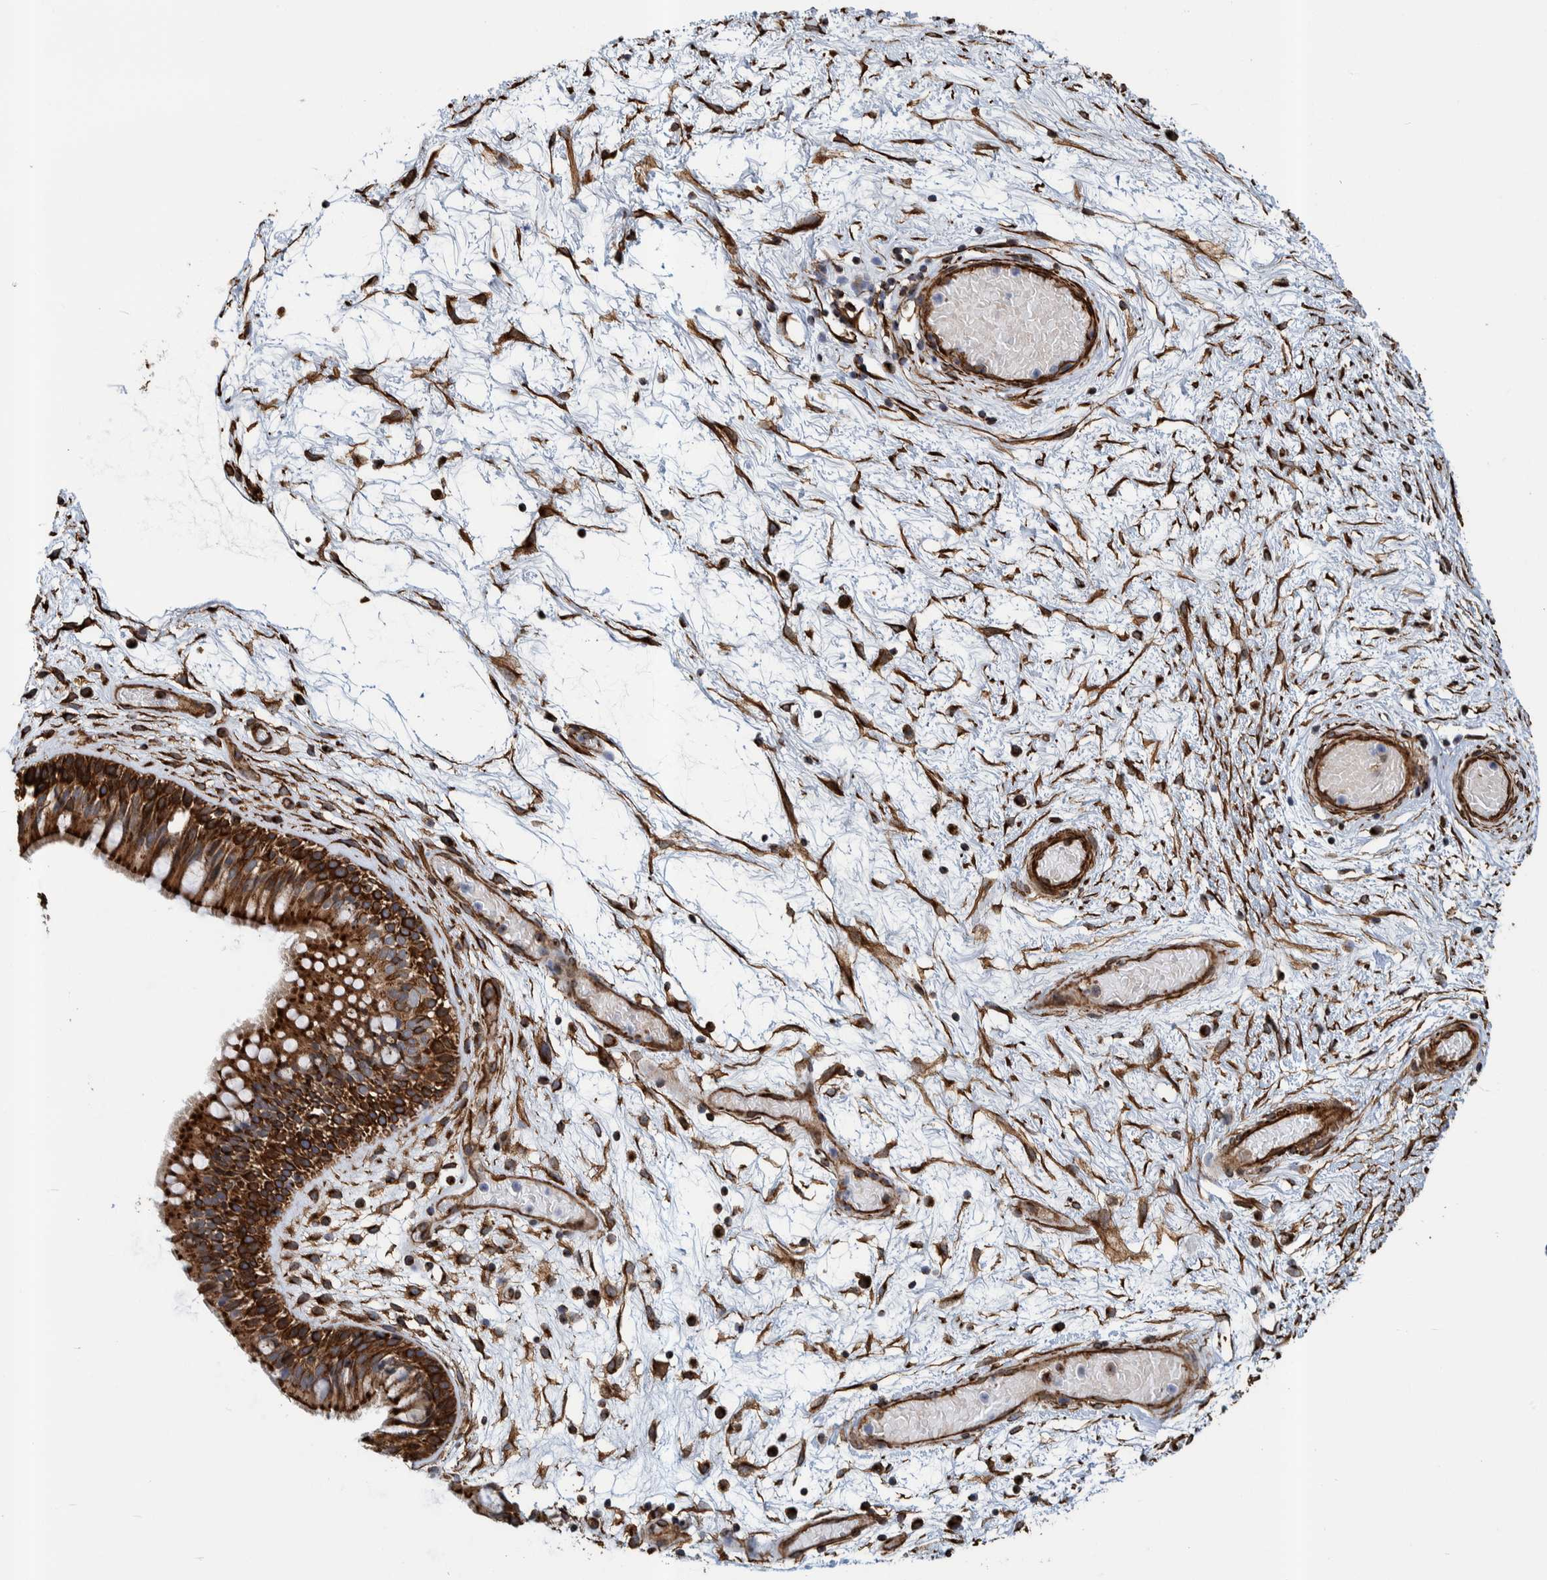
{"staining": {"intensity": "strong", "quantity": ">75%", "location": "cytoplasmic/membranous"}, "tissue": "nasopharynx", "cell_type": "Respiratory epithelial cells", "image_type": "normal", "snomed": [{"axis": "morphology", "description": "Normal tissue, NOS"}, {"axis": "morphology", "description": "Inflammation, NOS"}, {"axis": "topography", "description": "Nasopharynx"}], "caption": "IHC histopathology image of benign nasopharynx stained for a protein (brown), which exhibits high levels of strong cytoplasmic/membranous staining in approximately >75% of respiratory epithelial cells.", "gene": "CCDC57", "patient": {"sex": "male", "age": 48}}